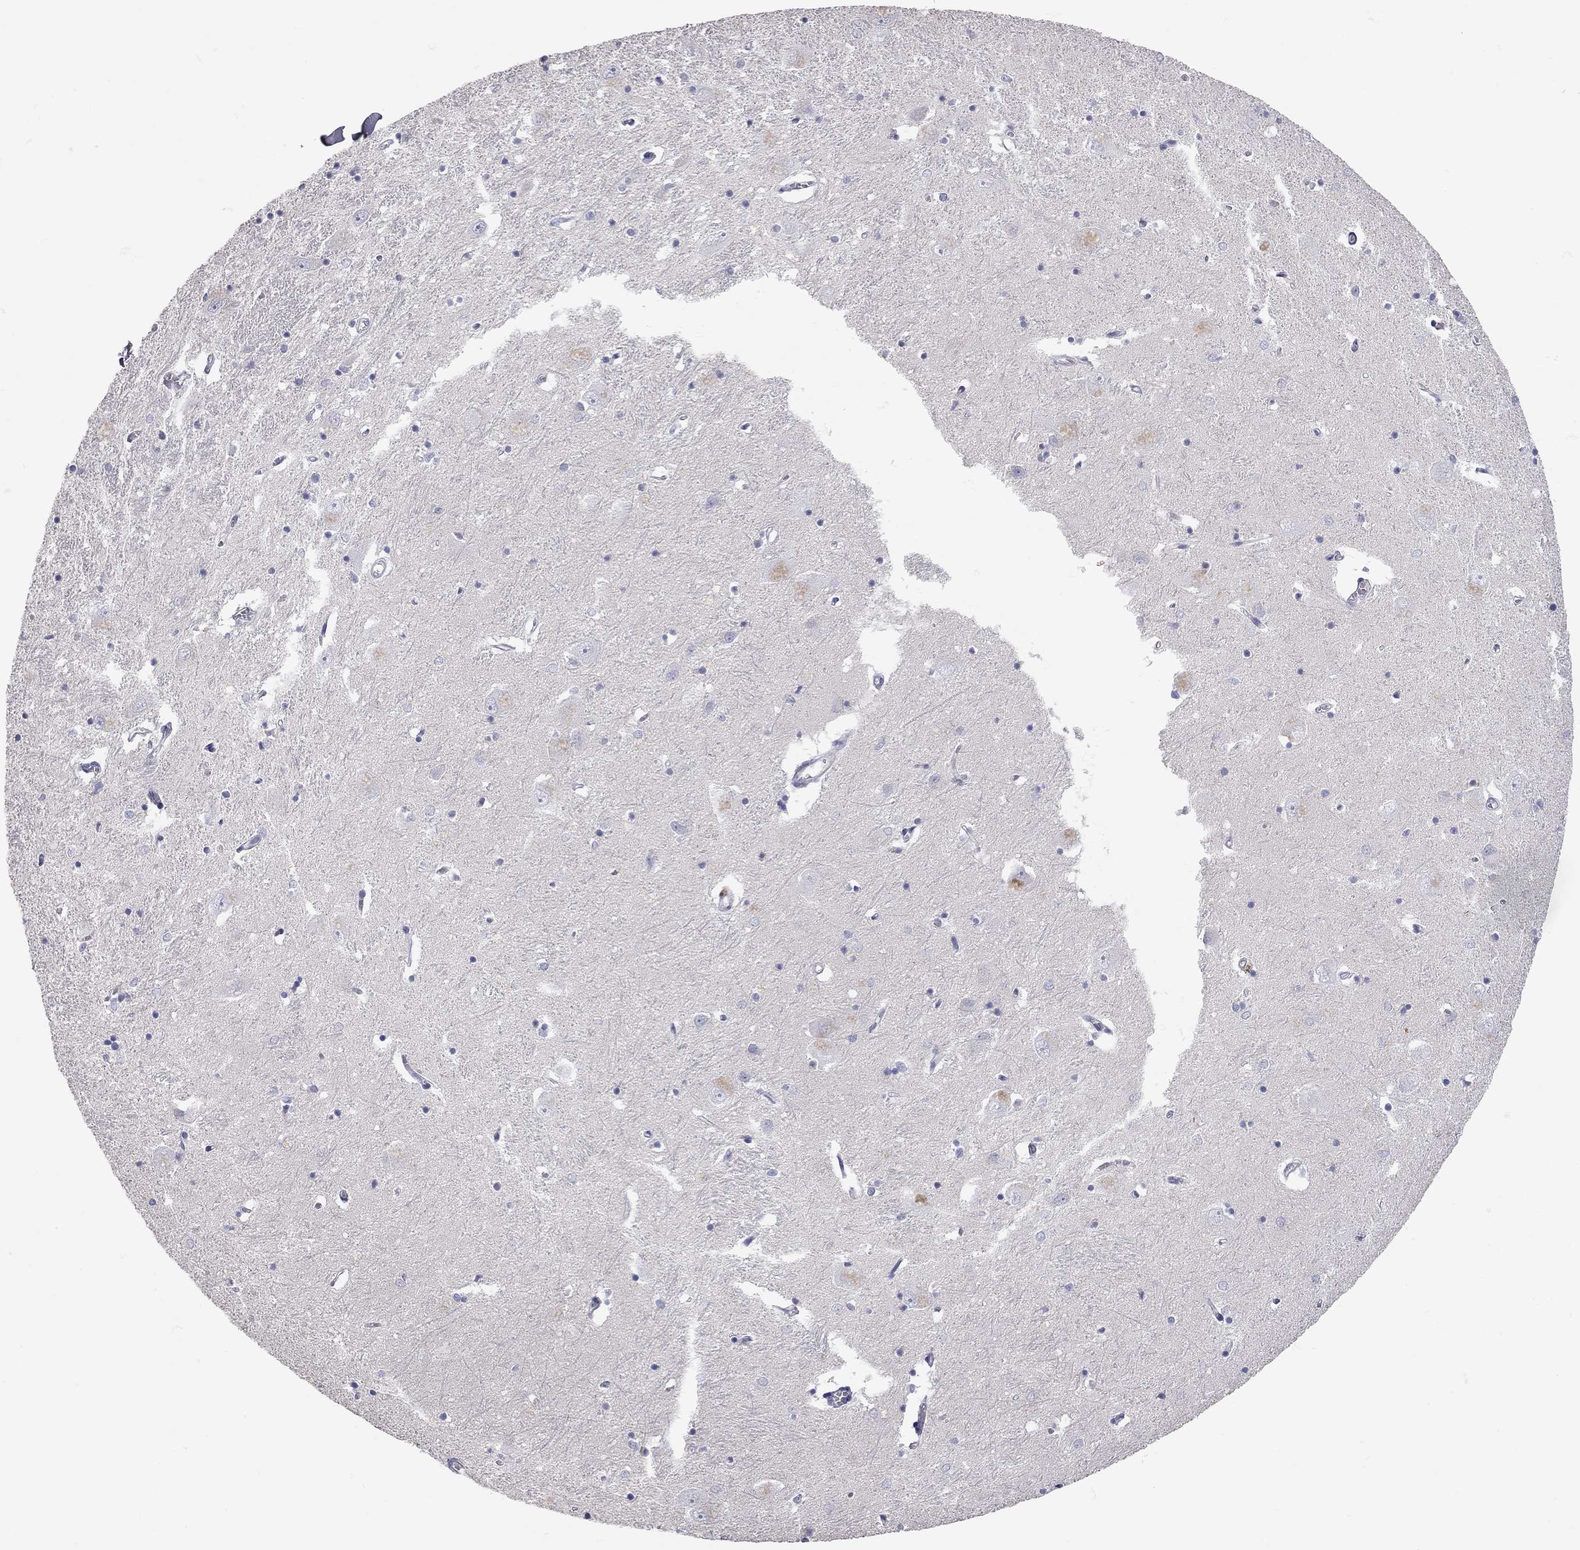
{"staining": {"intensity": "negative", "quantity": "none", "location": "none"}, "tissue": "caudate", "cell_type": "Glial cells", "image_type": "normal", "snomed": [{"axis": "morphology", "description": "Normal tissue, NOS"}, {"axis": "topography", "description": "Lateral ventricle wall"}], "caption": "The image exhibits no staining of glial cells in unremarkable caudate.", "gene": "C10orf90", "patient": {"sex": "male", "age": 54}}